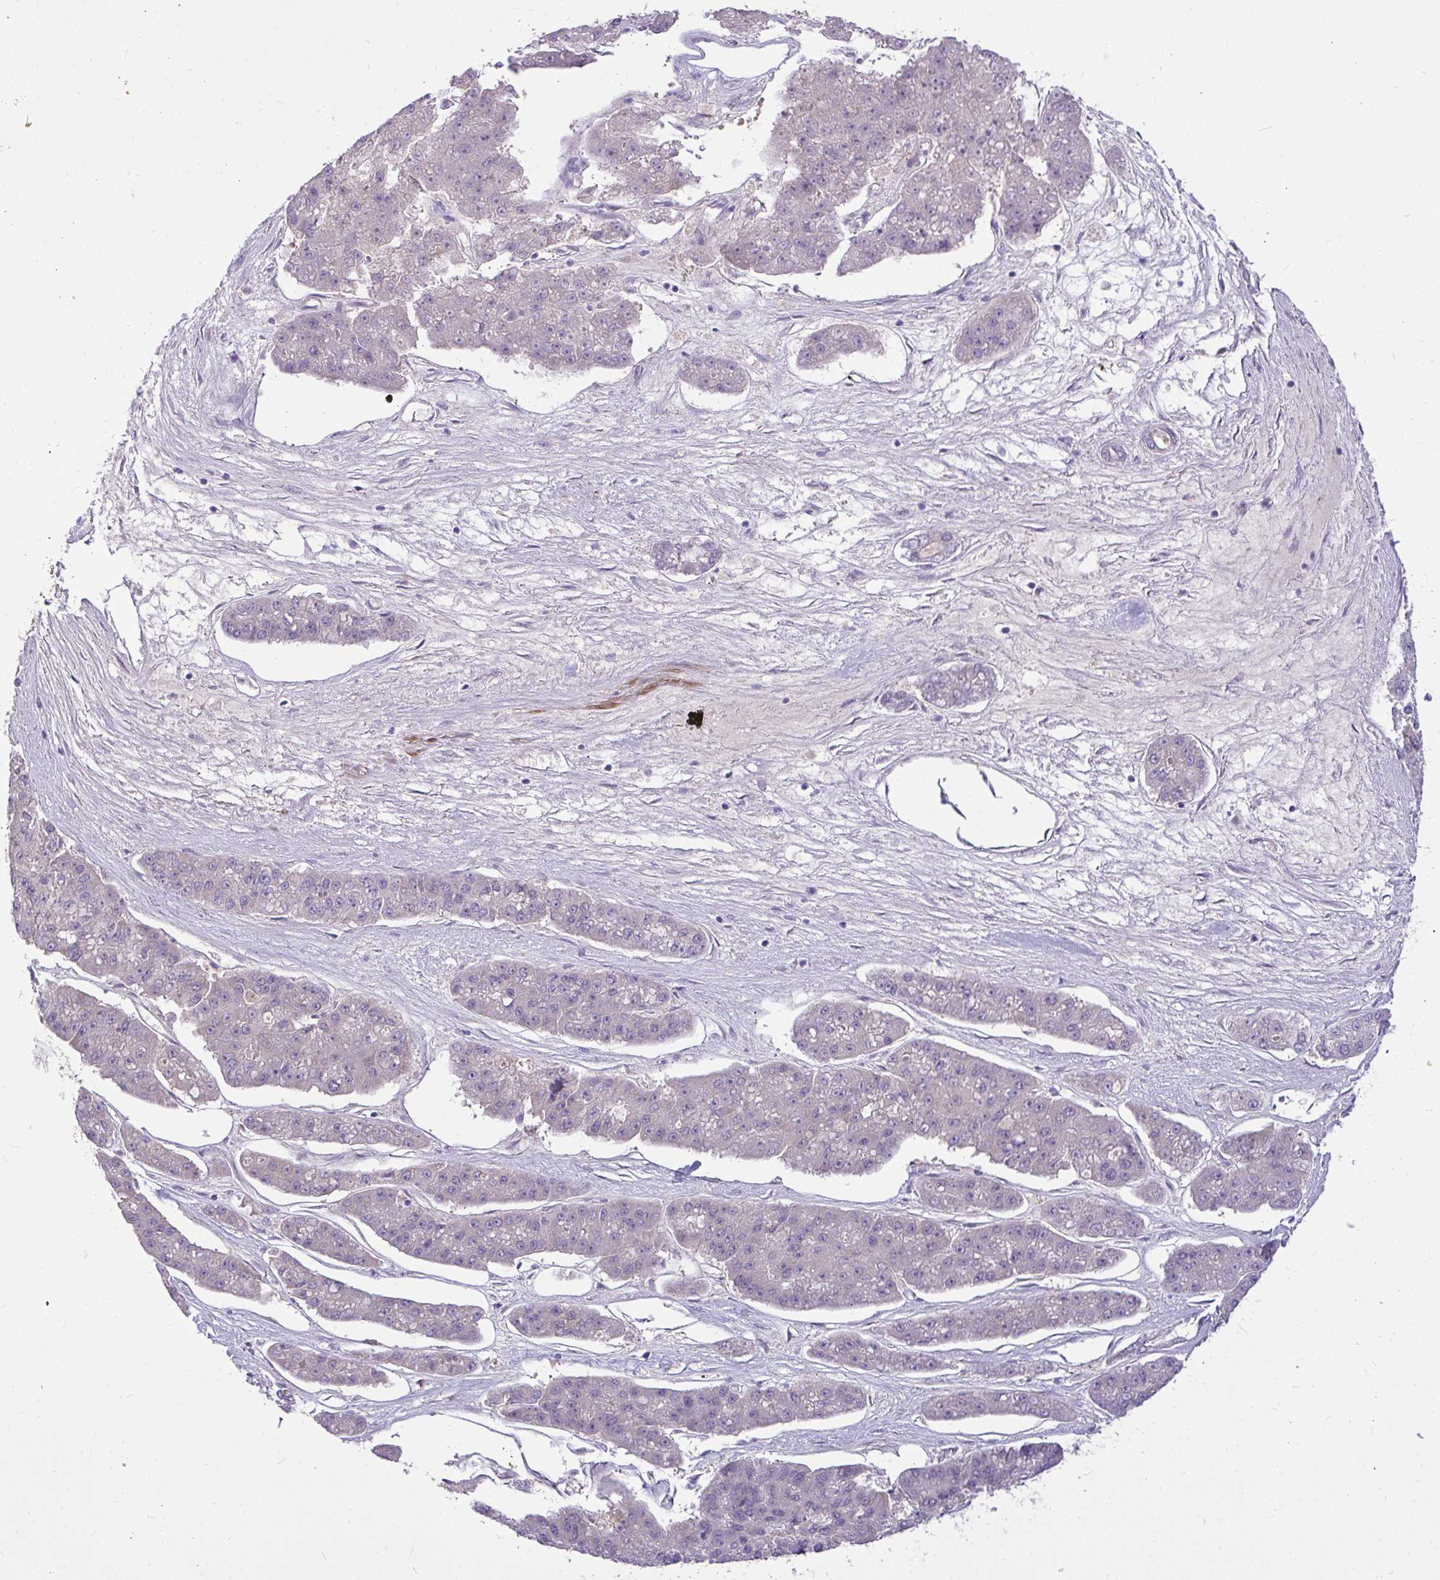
{"staining": {"intensity": "negative", "quantity": "none", "location": "none"}, "tissue": "pancreatic cancer", "cell_type": "Tumor cells", "image_type": "cancer", "snomed": [{"axis": "morphology", "description": "Adenocarcinoma, NOS"}, {"axis": "topography", "description": "Pancreas"}], "caption": "This is an immunohistochemistry image of human pancreatic cancer. There is no staining in tumor cells.", "gene": "MOCS1", "patient": {"sex": "male", "age": 50}}